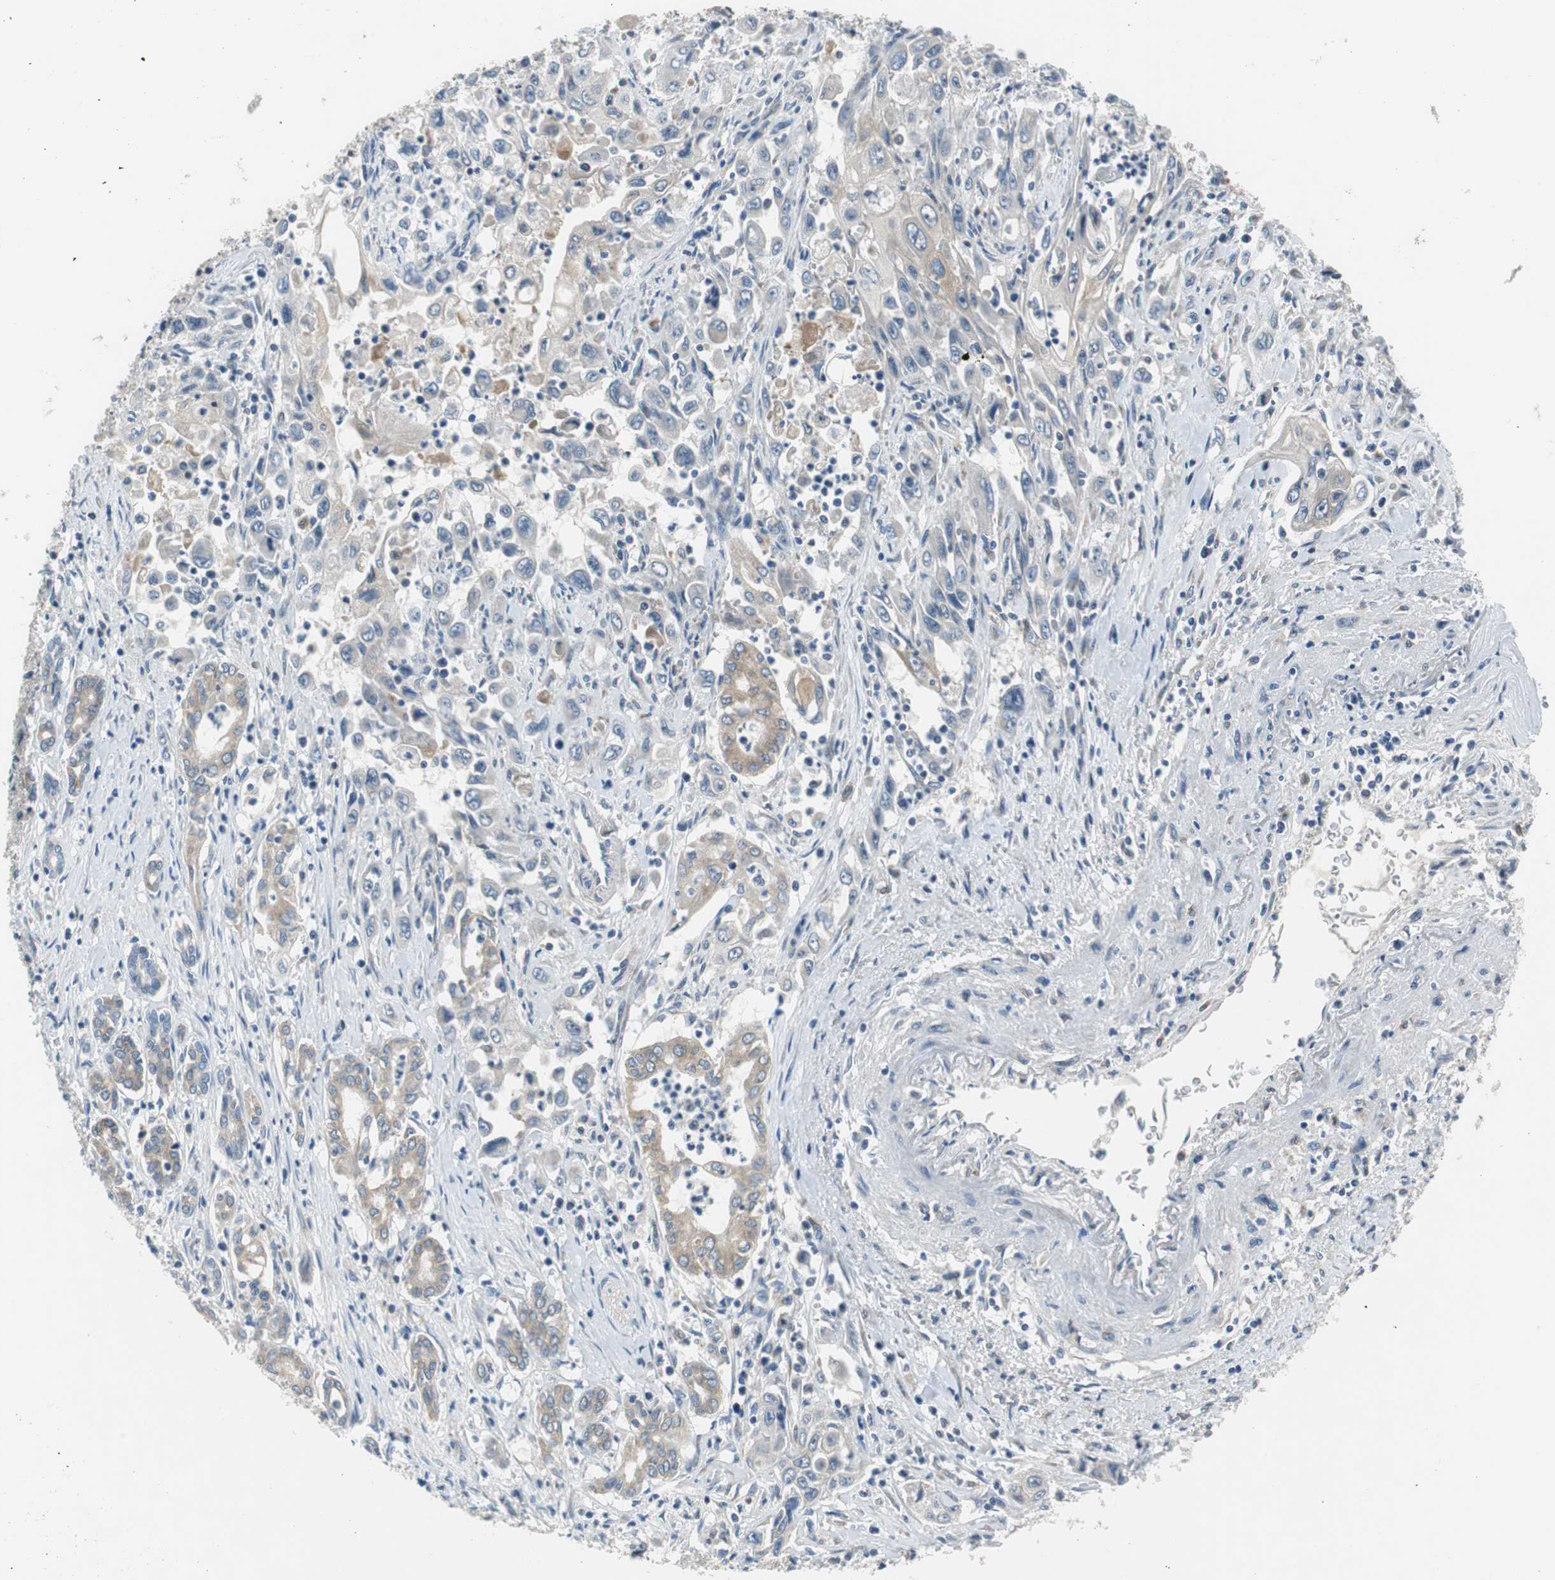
{"staining": {"intensity": "weak", "quantity": ">75%", "location": "cytoplasmic/membranous"}, "tissue": "pancreatic cancer", "cell_type": "Tumor cells", "image_type": "cancer", "snomed": [{"axis": "morphology", "description": "Adenocarcinoma, NOS"}, {"axis": "topography", "description": "Pancreas"}], "caption": "Tumor cells show low levels of weak cytoplasmic/membranous staining in approximately >75% of cells in pancreatic adenocarcinoma.", "gene": "PLAA", "patient": {"sex": "male", "age": 70}}